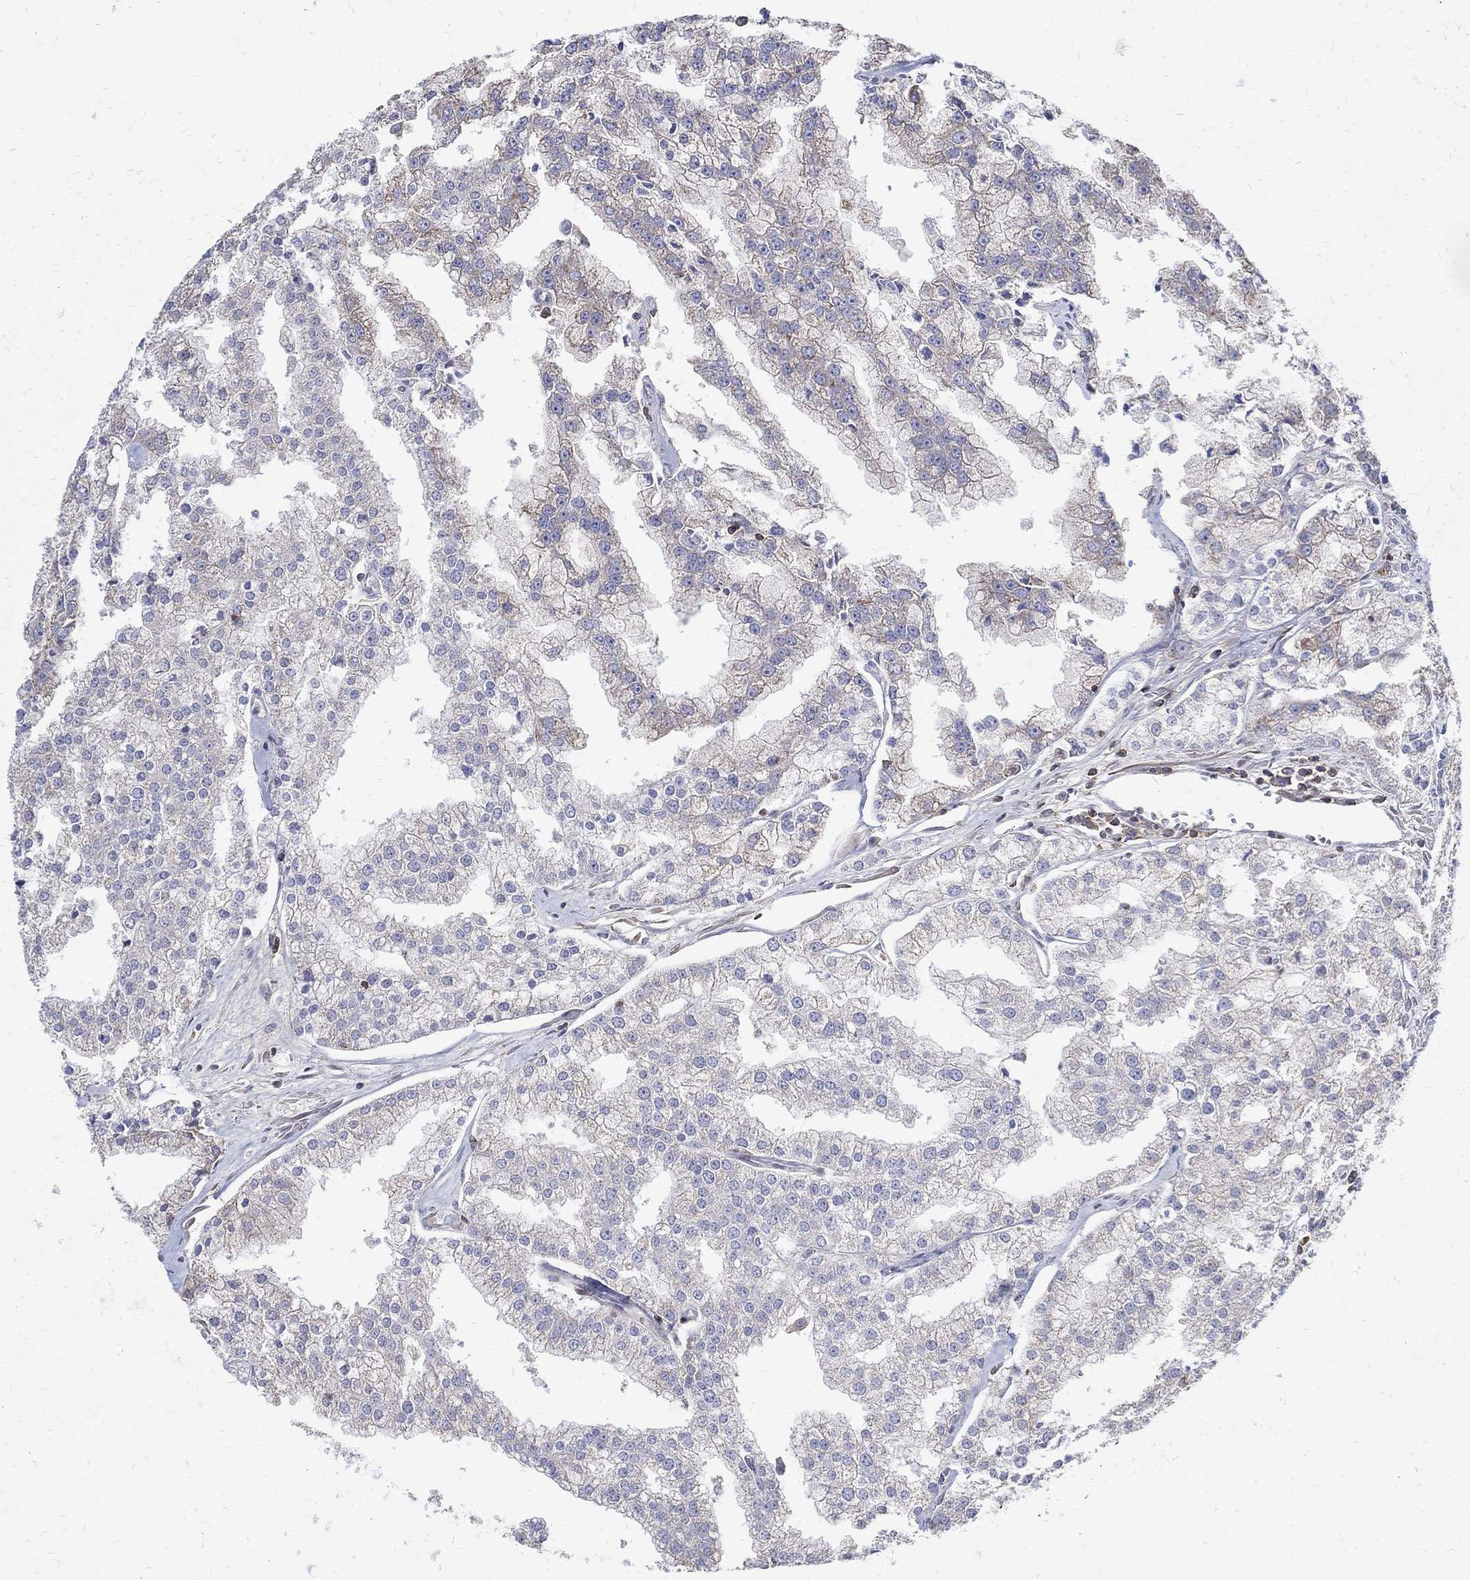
{"staining": {"intensity": "strong", "quantity": "<25%", "location": "cytoplasmic/membranous"}, "tissue": "prostate cancer", "cell_type": "Tumor cells", "image_type": "cancer", "snomed": [{"axis": "morphology", "description": "Adenocarcinoma, NOS"}, {"axis": "topography", "description": "Prostate"}], "caption": "Prostate adenocarcinoma stained for a protein shows strong cytoplasmic/membranous positivity in tumor cells. Nuclei are stained in blue.", "gene": "AGAP2", "patient": {"sex": "male", "age": 70}}